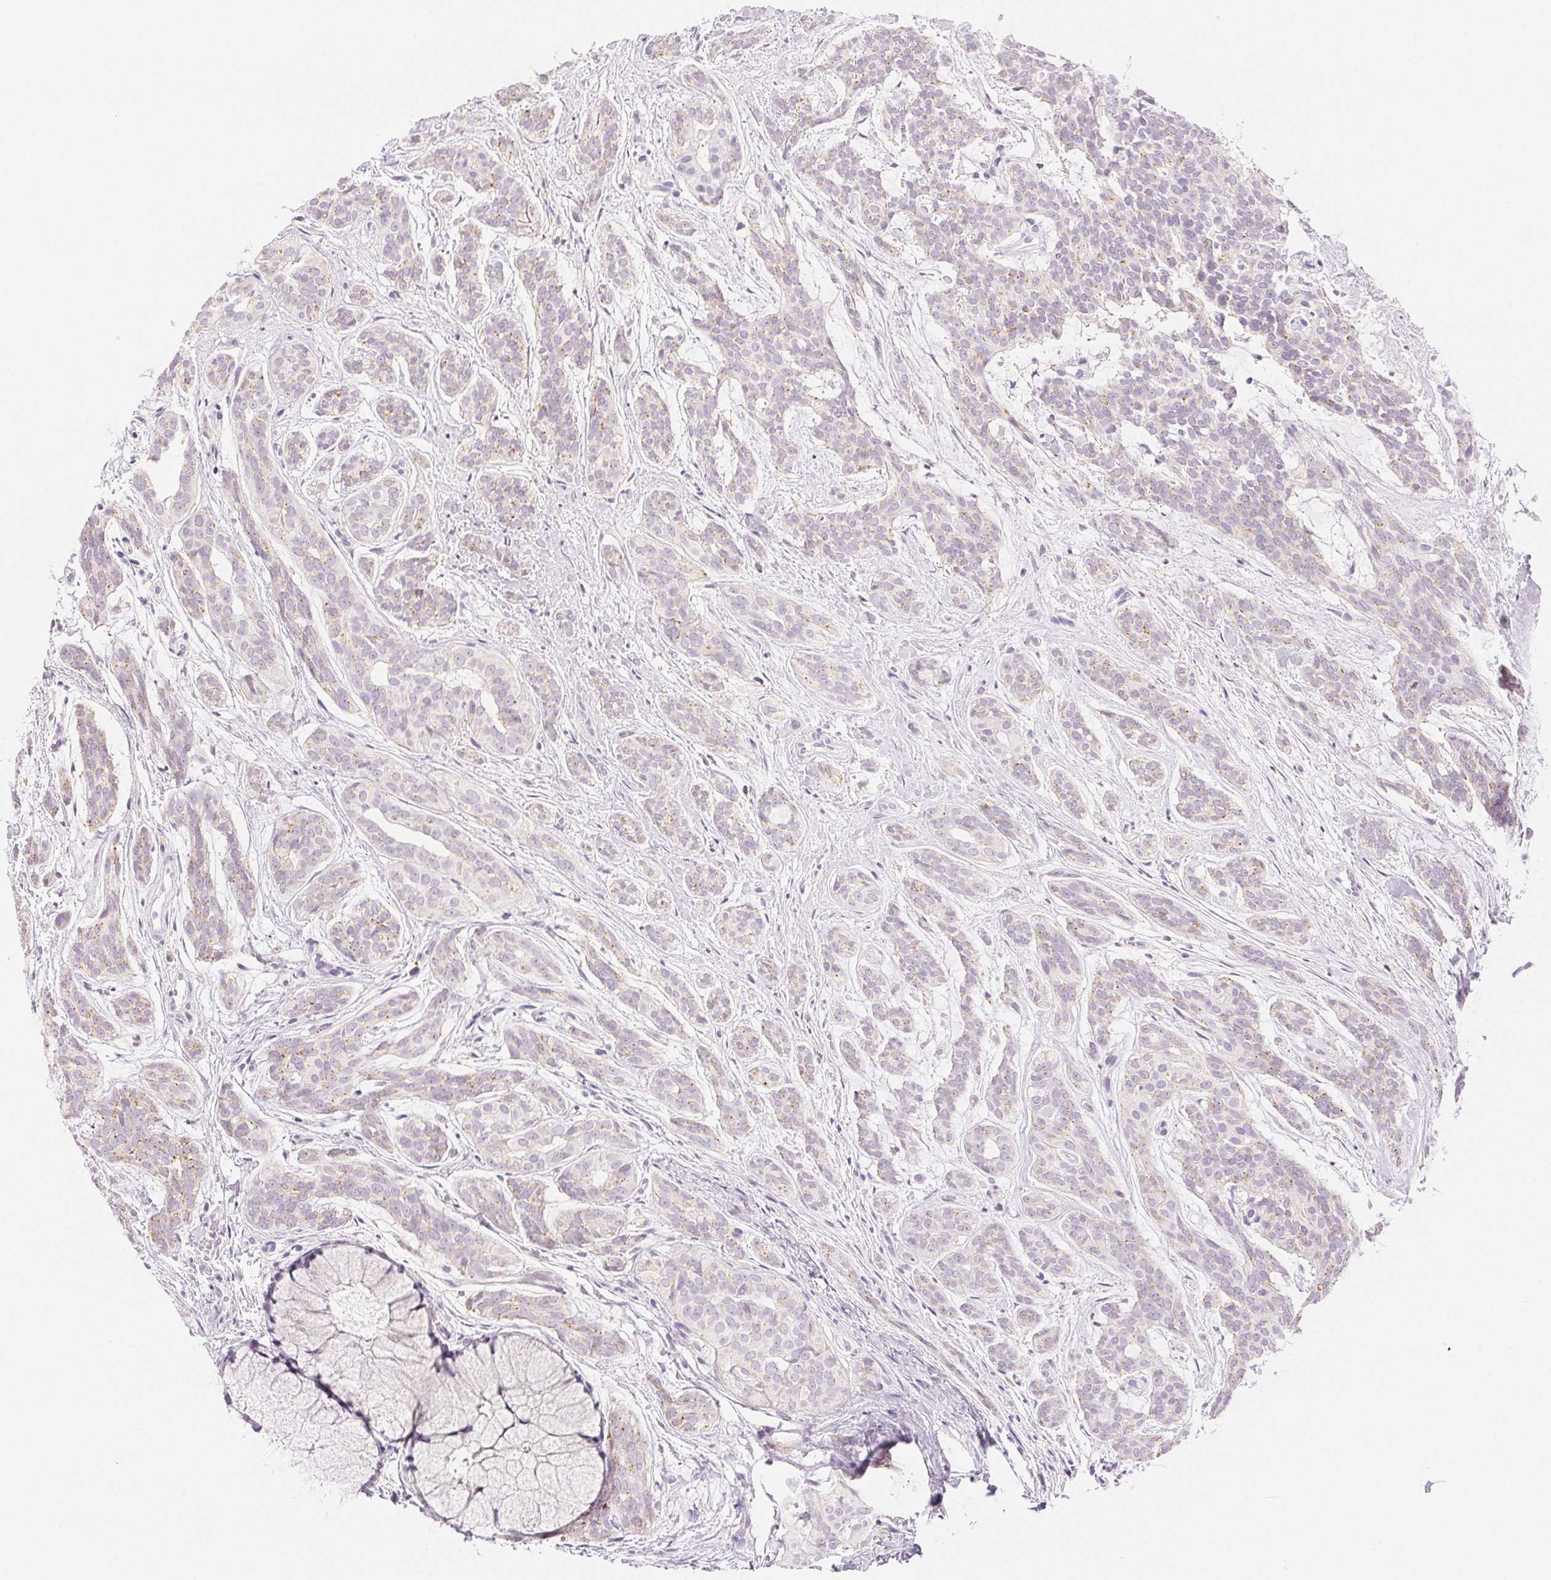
{"staining": {"intensity": "weak", "quantity": "<25%", "location": "cytoplasmic/membranous"}, "tissue": "head and neck cancer", "cell_type": "Tumor cells", "image_type": "cancer", "snomed": [{"axis": "morphology", "description": "Adenocarcinoma, NOS"}, {"axis": "topography", "description": "Head-Neck"}], "caption": "Tumor cells show no significant protein positivity in head and neck adenocarcinoma.", "gene": "SLC5A2", "patient": {"sex": "male", "age": 66}}